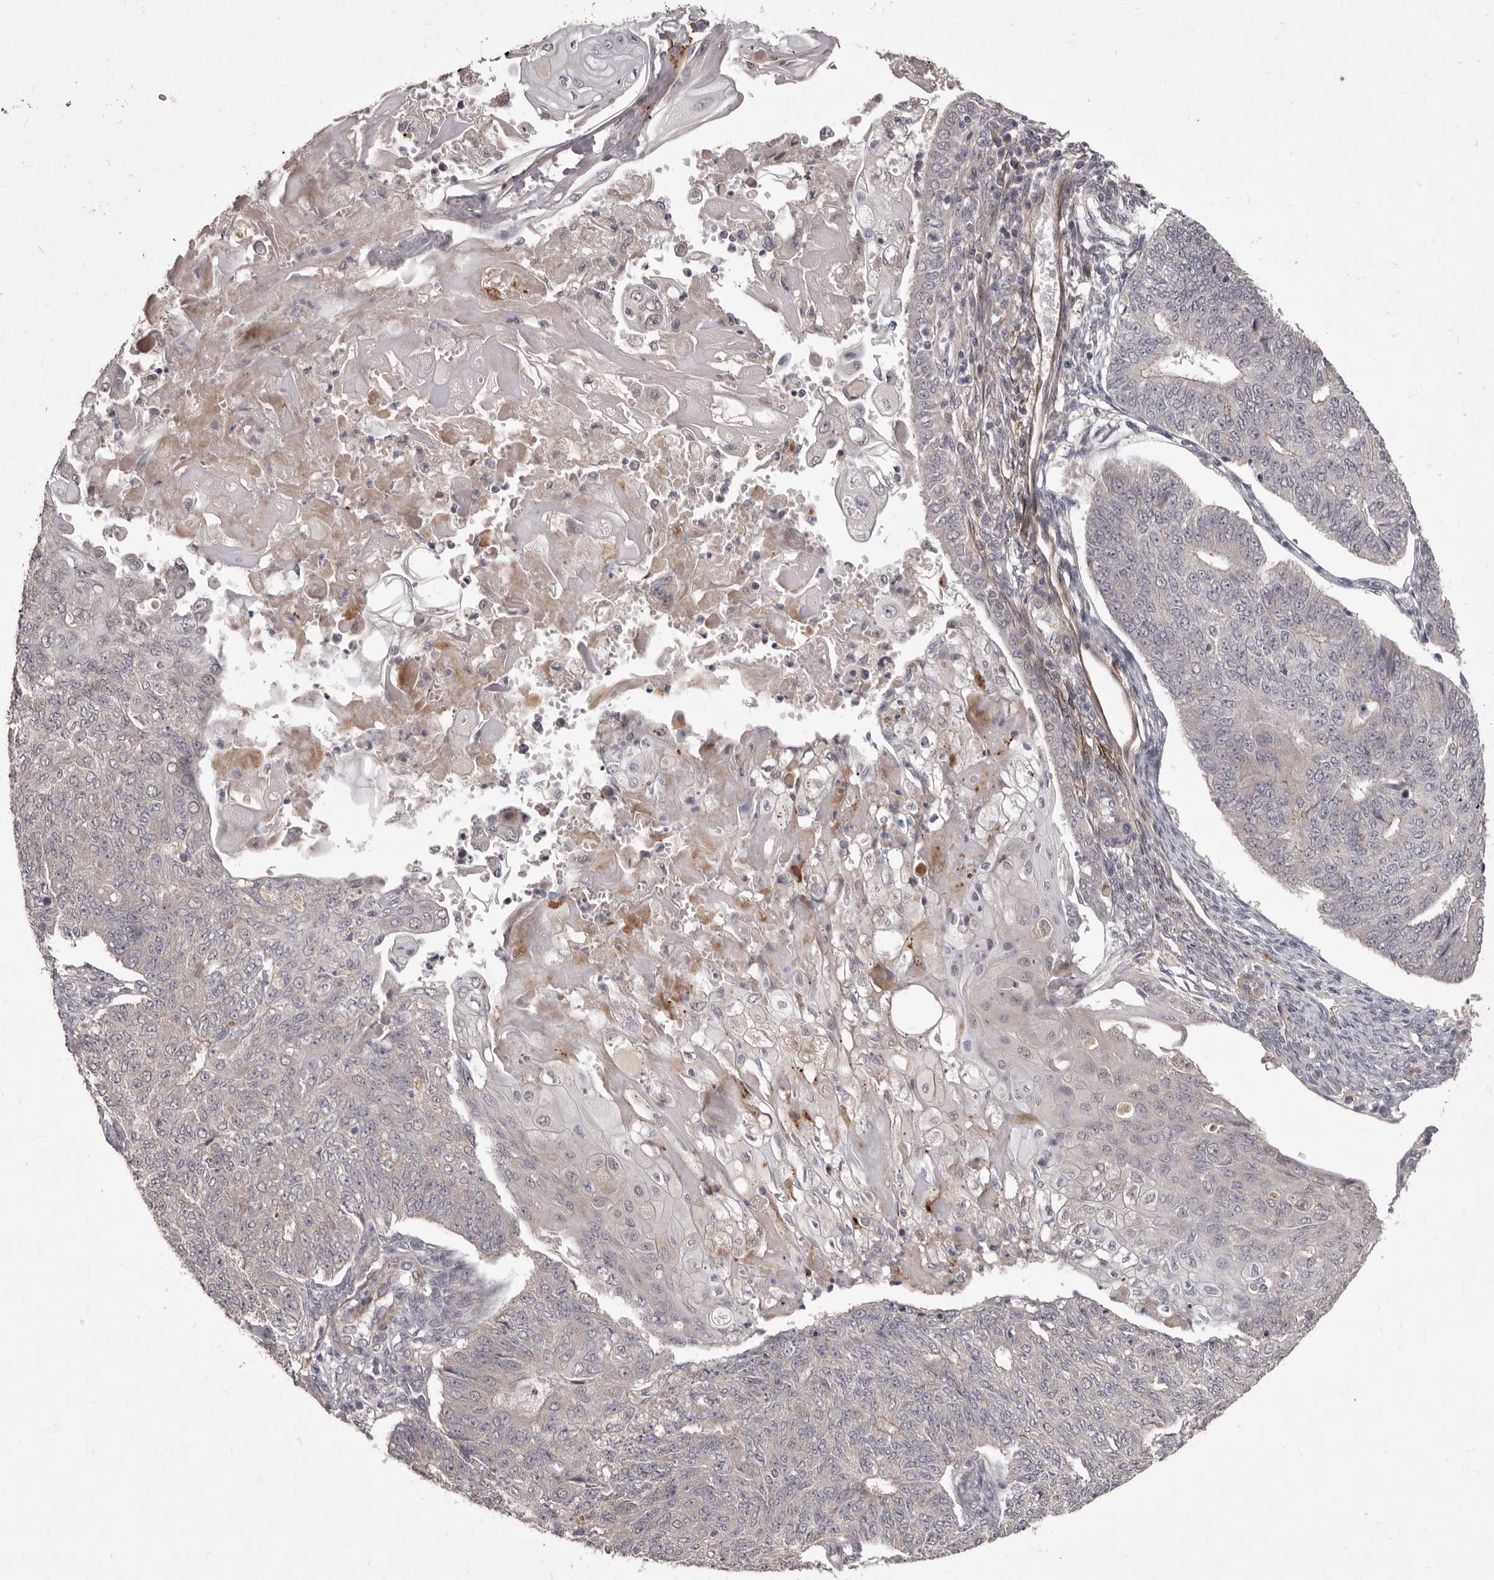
{"staining": {"intensity": "negative", "quantity": "none", "location": "none"}, "tissue": "endometrial cancer", "cell_type": "Tumor cells", "image_type": "cancer", "snomed": [{"axis": "morphology", "description": "Adenocarcinoma, NOS"}, {"axis": "topography", "description": "Endometrium"}], "caption": "Micrograph shows no protein staining in tumor cells of endometrial cancer tissue. Nuclei are stained in blue.", "gene": "HBS1L", "patient": {"sex": "female", "age": 32}}